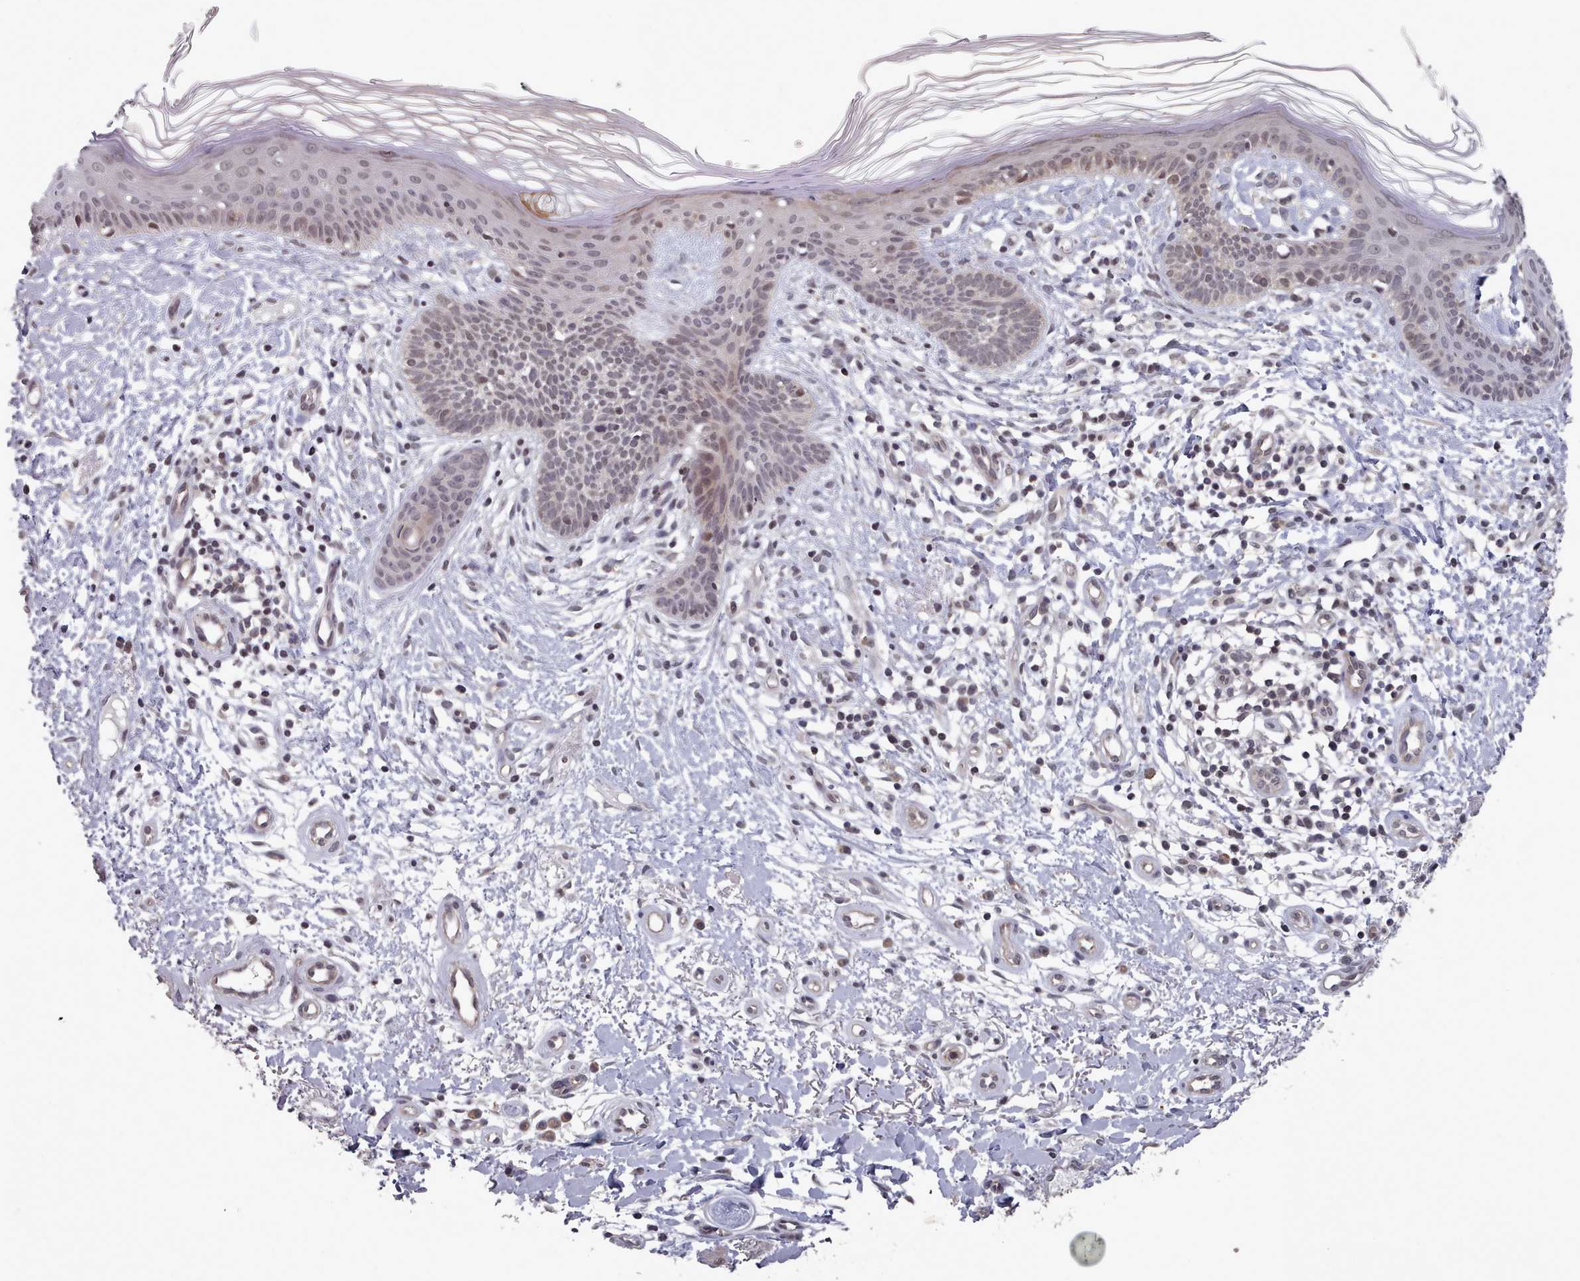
{"staining": {"intensity": "negative", "quantity": "none", "location": "none"}, "tissue": "skin cancer", "cell_type": "Tumor cells", "image_type": "cancer", "snomed": [{"axis": "morphology", "description": "Basal cell carcinoma"}, {"axis": "topography", "description": "Skin"}], "caption": "There is no significant positivity in tumor cells of skin cancer (basal cell carcinoma).", "gene": "HYAL3", "patient": {"sex": "male", "age": 78}}